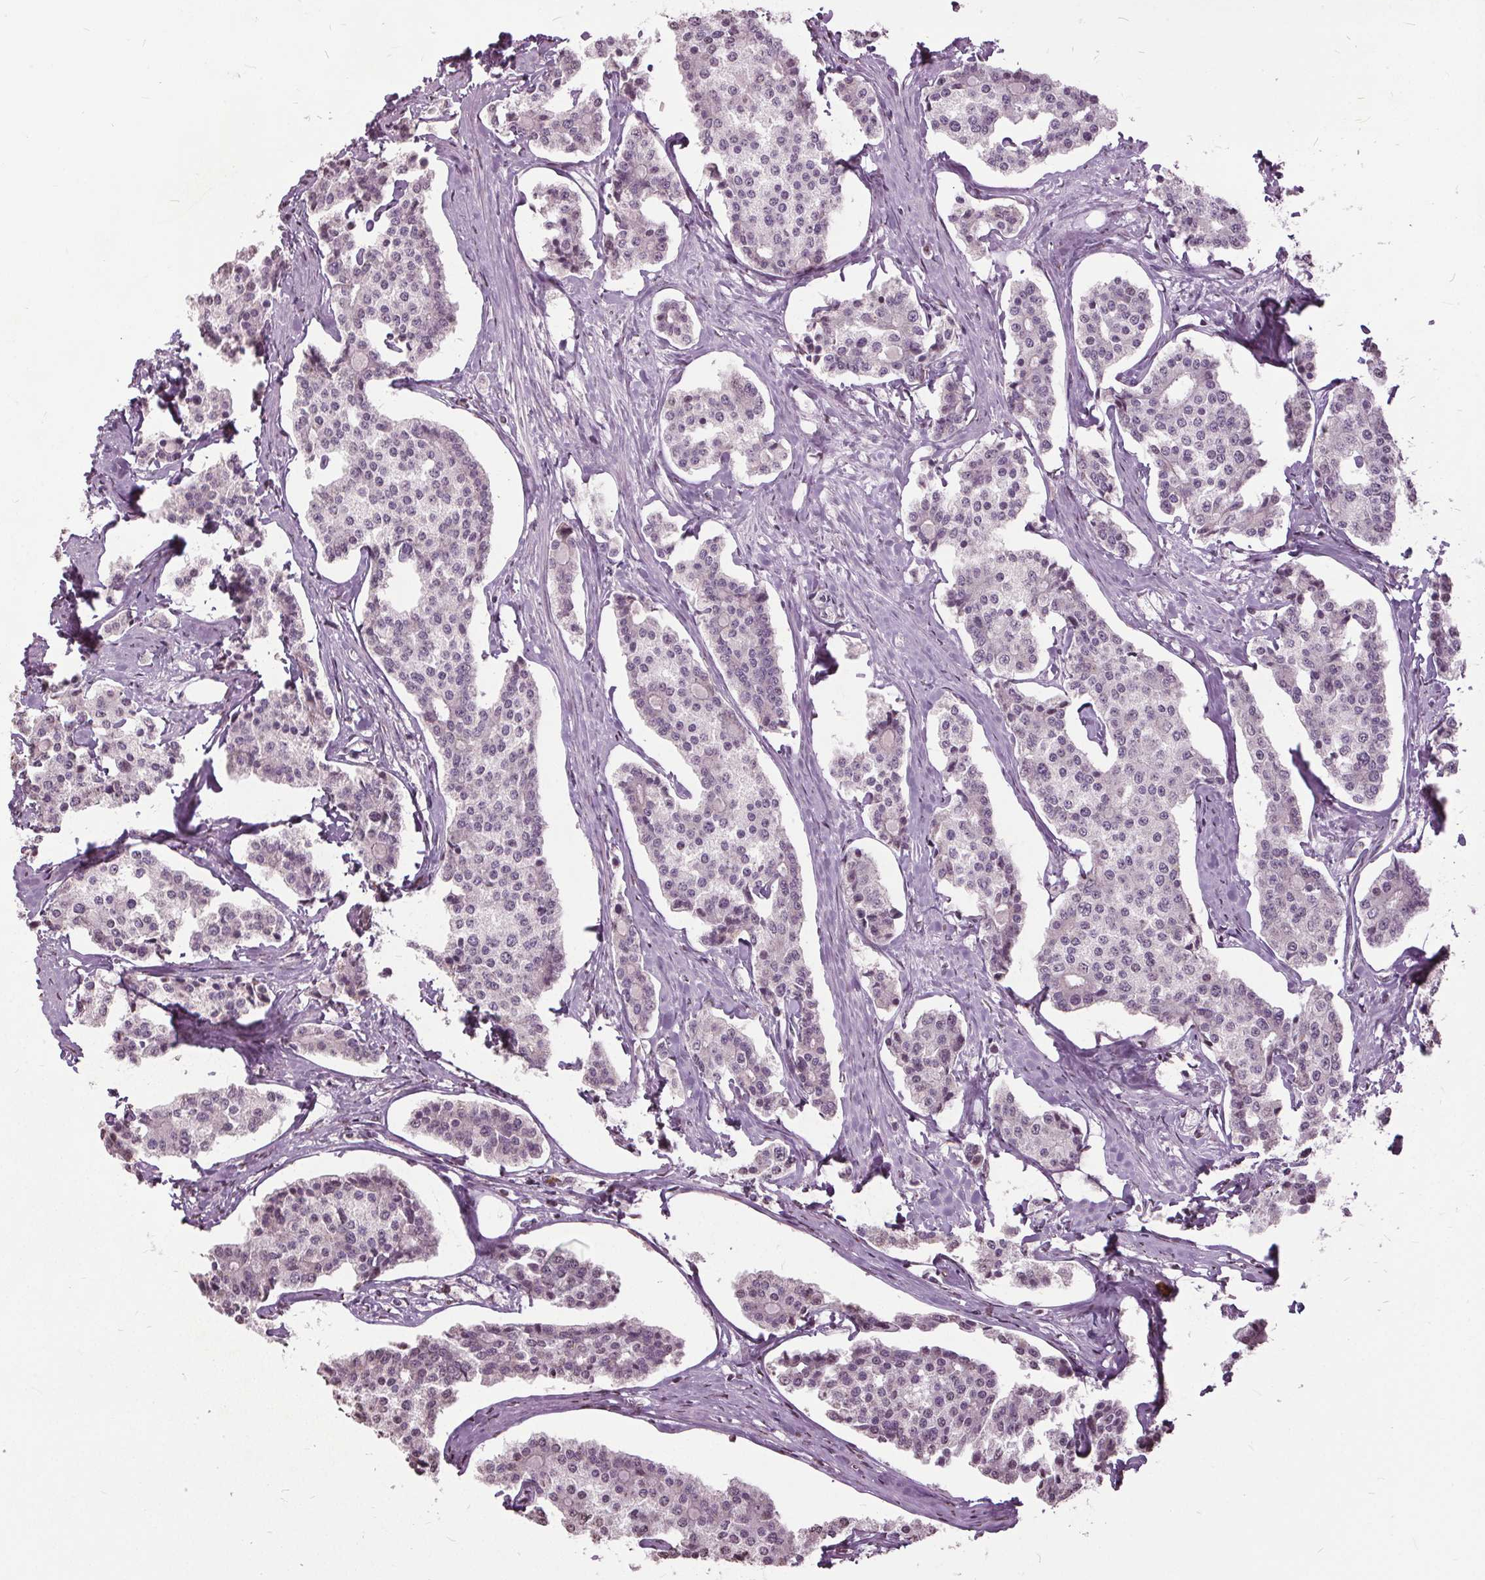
{"staining": {"intensity": "negative", "quantity": "none", "location": "none"}, "tissue": "carcinoid", "cell_type": "Tumor cells", "image_type": "cancer", "snomed": [{"axis": "morphology", "description": "Carcinoid, malignant, NOS"}, {"axis": "topography", "description": "Small intestine"}], "caption": "IHC photomicrograph of neoplastic tissue: carcinoid stained with DAB shows no significant protein positivity in tumor cells.", "gene": "CXCL16", "patient": {"sex": "female", "age": 65}}